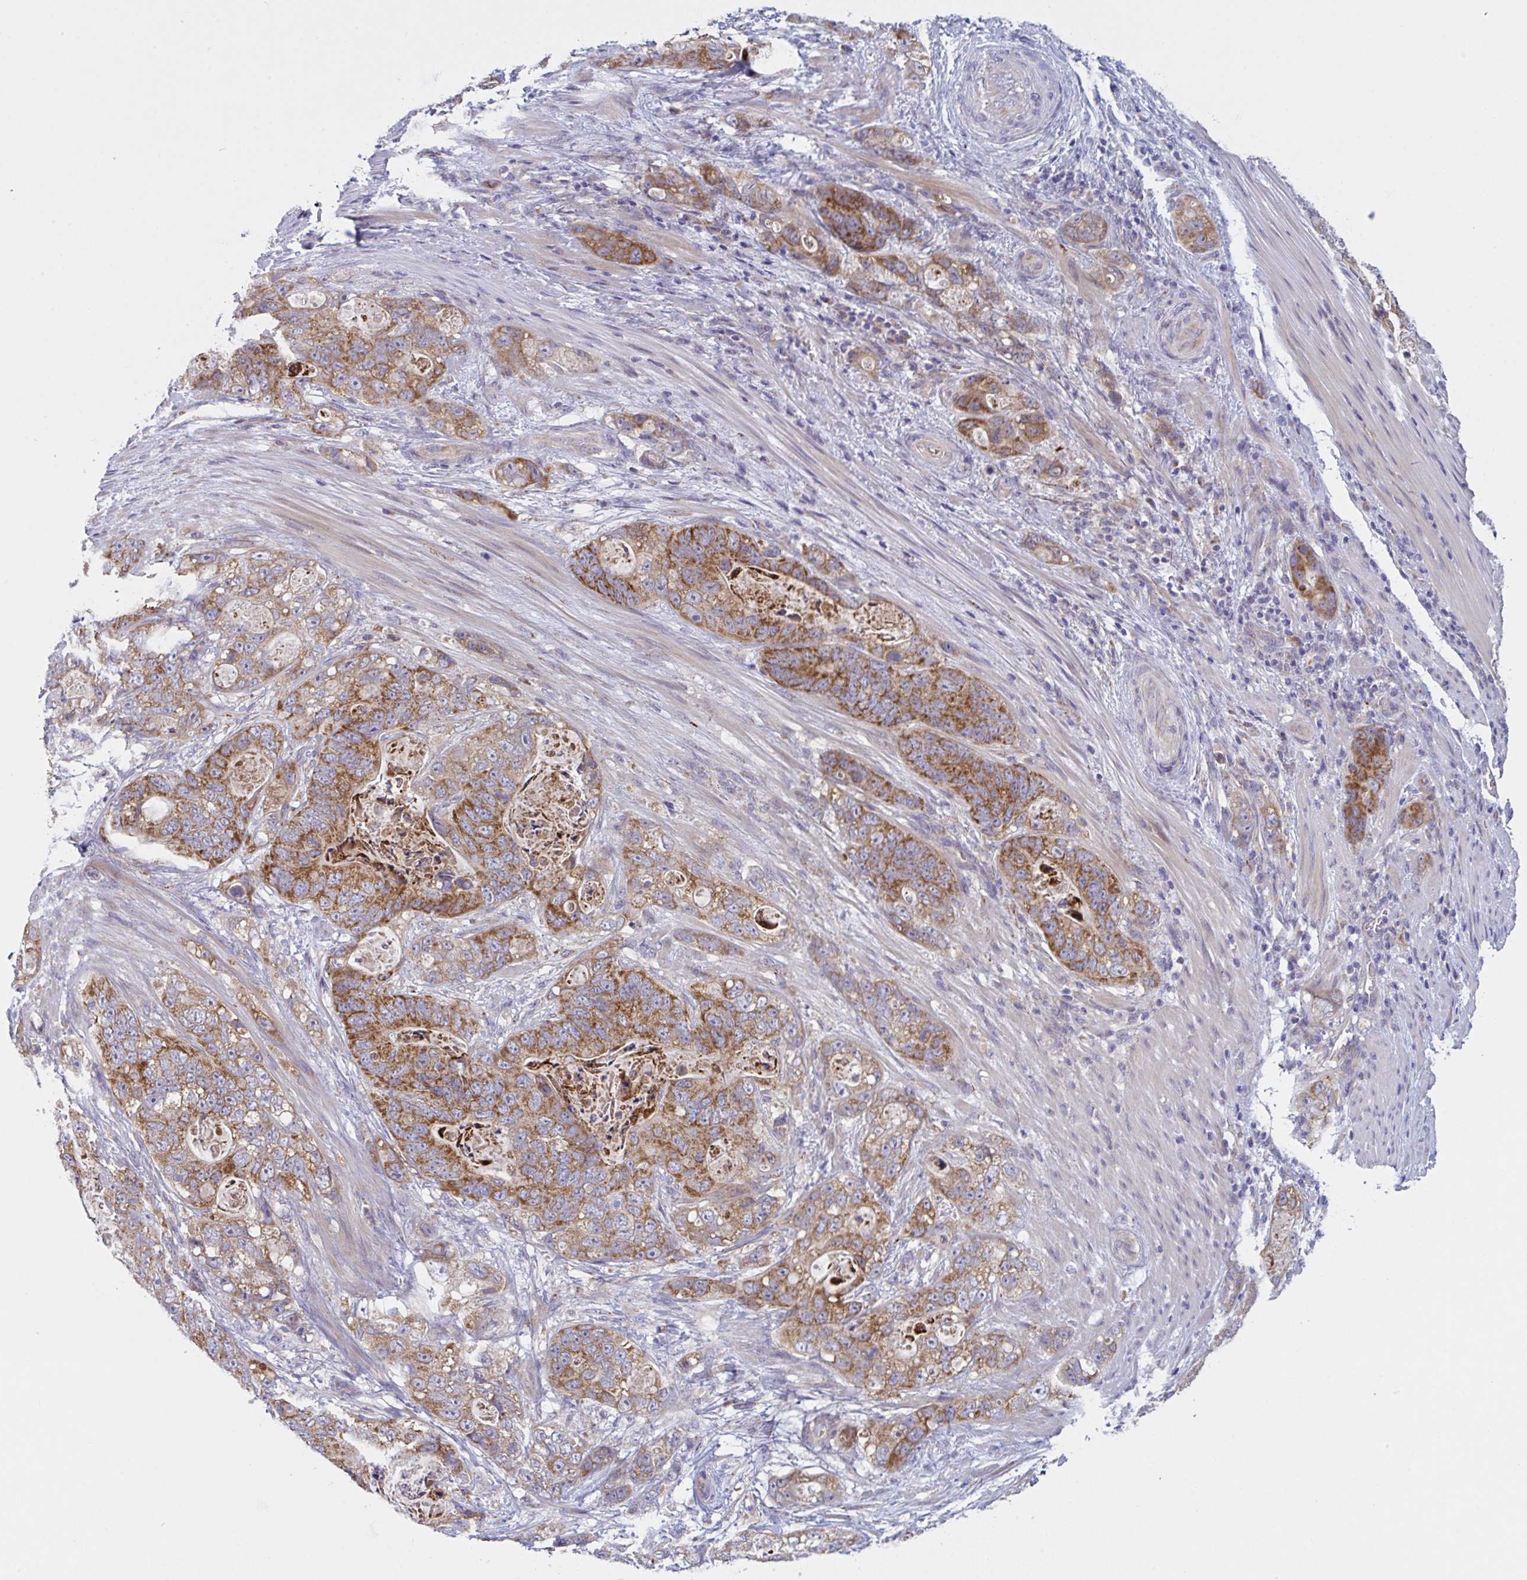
{"staining": {"intensity": "moderate", "quantity": ">75%", "location": "cytoplasmic/membranous"}, "tissue": "stomach cancer", "cell_type": "Tumor cells", "image_type": "cancer", "snomed": [{"axis": "morphology", "description": "Normal tissue, NOS"}, {"axis": "morphology", "description": "Adenocarcinoma, NOS"}, {"axis": "topography", "description": "Stomach"}], "caption": "IHC of stomach adenocarcinoma exhibits medium levels of moderate cytoplasmic/membranous expression in about >75% of tumor cells. Immunohistochemistry (ihc) stains the protein of interest in brown and the nuclei are stained blue.", "gene": "MRPS2", "patient": {"sex": "female", "age": 89}}